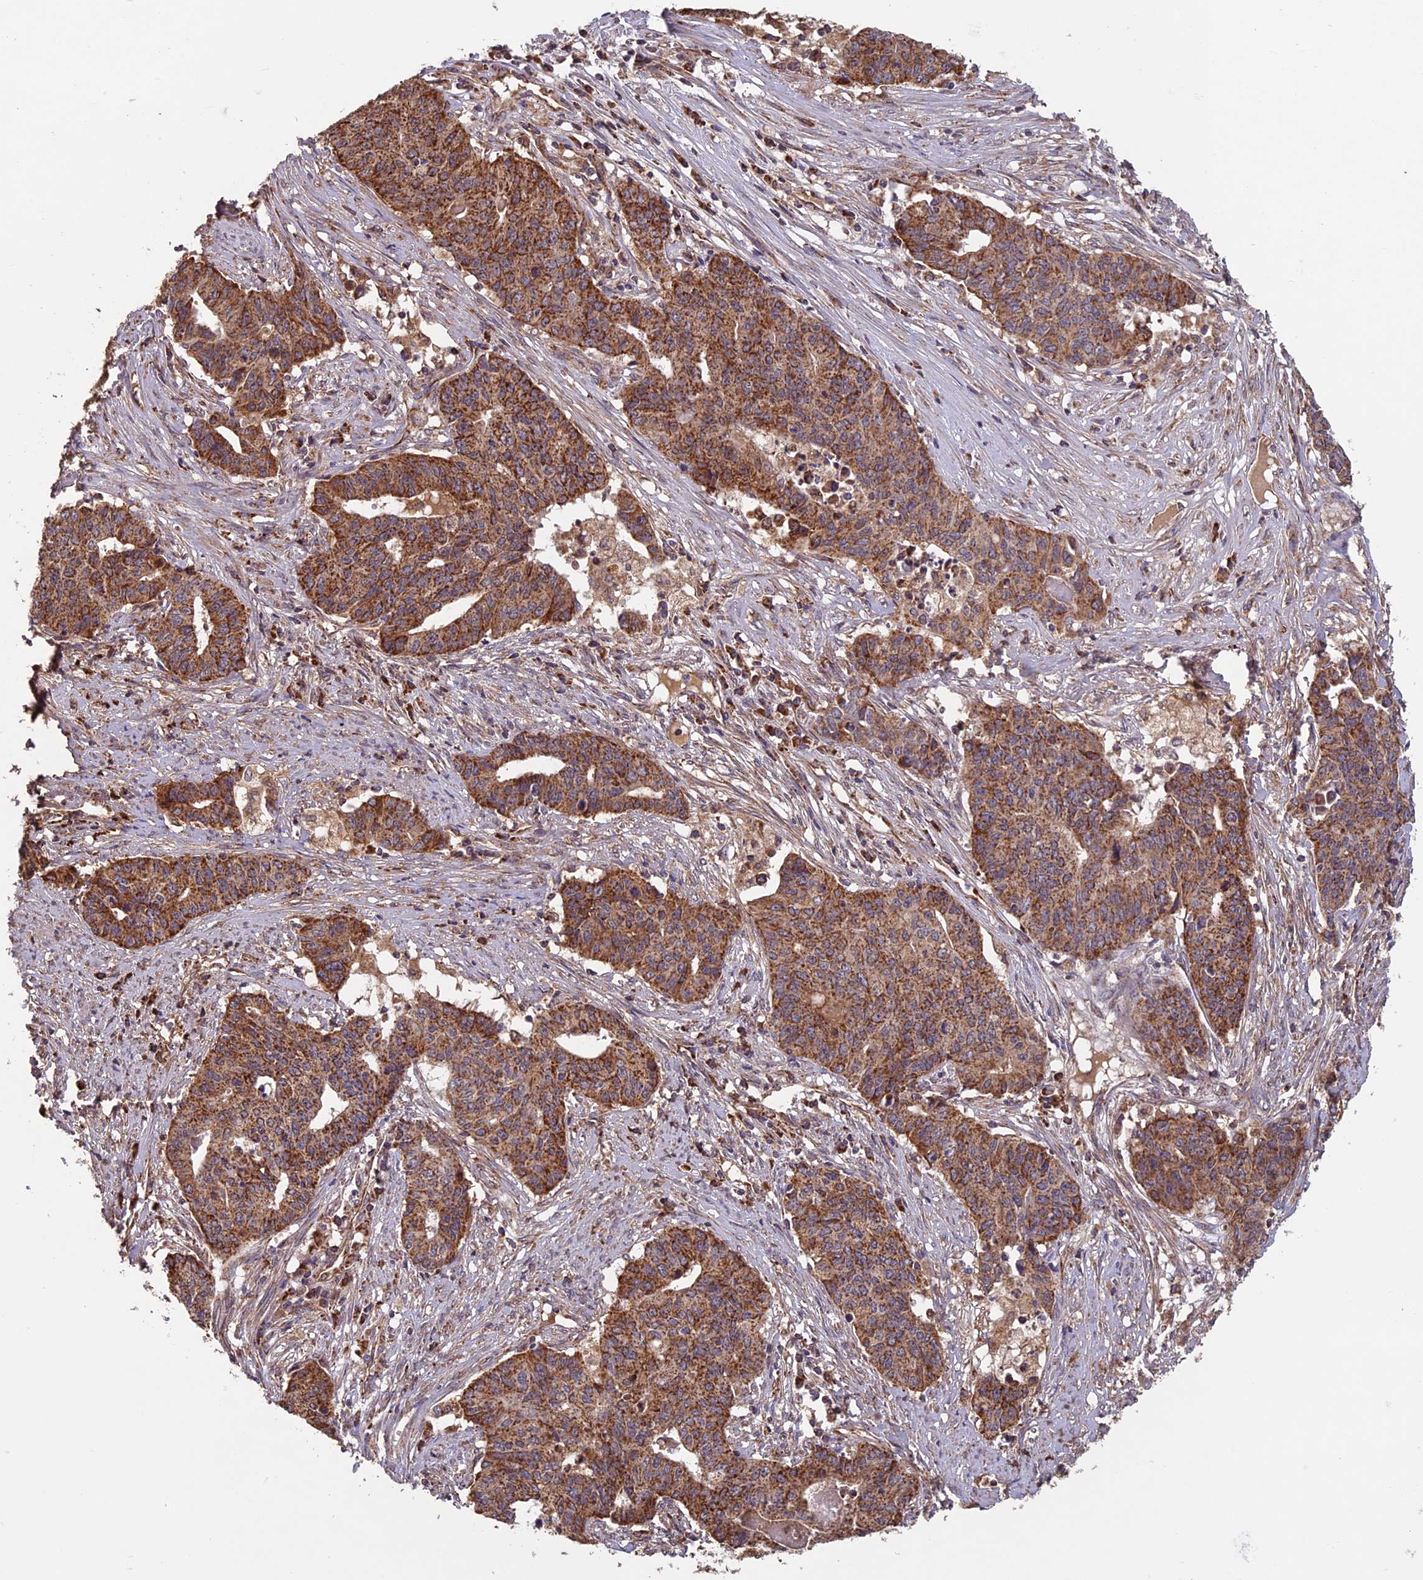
{"staining": {"intensity": "strong", "quantity": ">75%", "location": "cytoplasmic/membranous"}, "tissue": "endometrial cancer", "cell_type": "Tumor cells", "image_type": "cancer", "snomed": [{"axis": "morphology", "description": "Adenocarcinoma, NOS"}, {"axis": "topography", "description": "Endometrium"}], "caption": "This image exhibits endometrial adenocarcinoma stained with immunohistochemistry (IHC) to label a protein in brown. The cytoplasmic/membranous of tumor cells show strong positivity for the protein. Nuclei are counter-stained blue.", "gene": "CCDC15", "patient": {"sex": "female", "age": 59}}